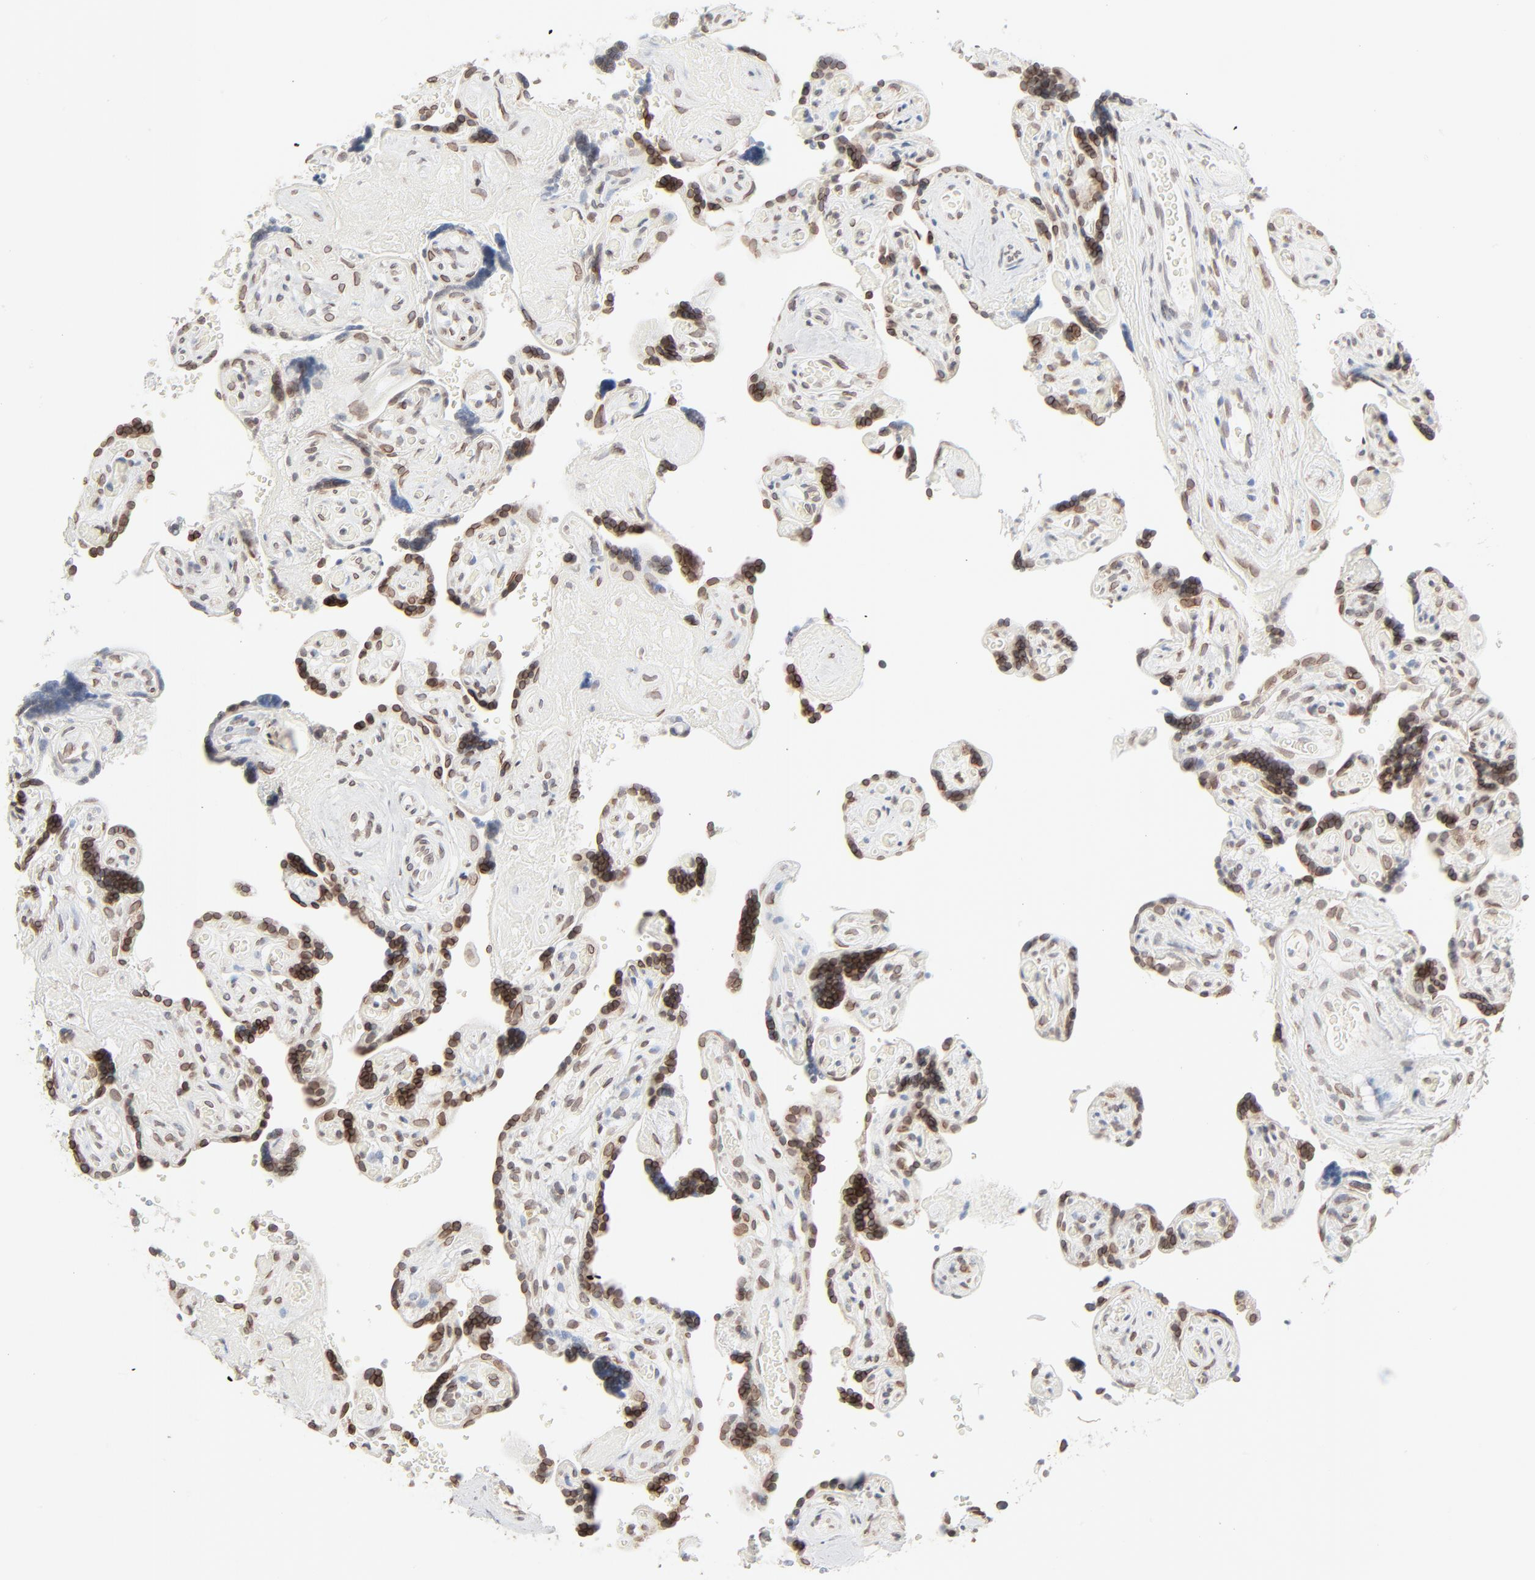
{"staining": {"intensity": "moderate", "quantity": ">75%", "location": "cytoplasmic/membranous,nuclear"}, "tissue": "placenta", "cell_type": "Decidual cells", "image_type": "normal", "snomed": [{"axis": "morphology", "description": "Normal tissue, NOS"}, {"axis": "topography", "description": "Placenta"}], "caption": "The immunohistochemical stain highlights moderate cytoplasmic/membranous,nuclear positivity in decidual cells of unremarkable placenta.", "gene": "MAD1L1", "patient": {"sex": "female", "age": 30}}